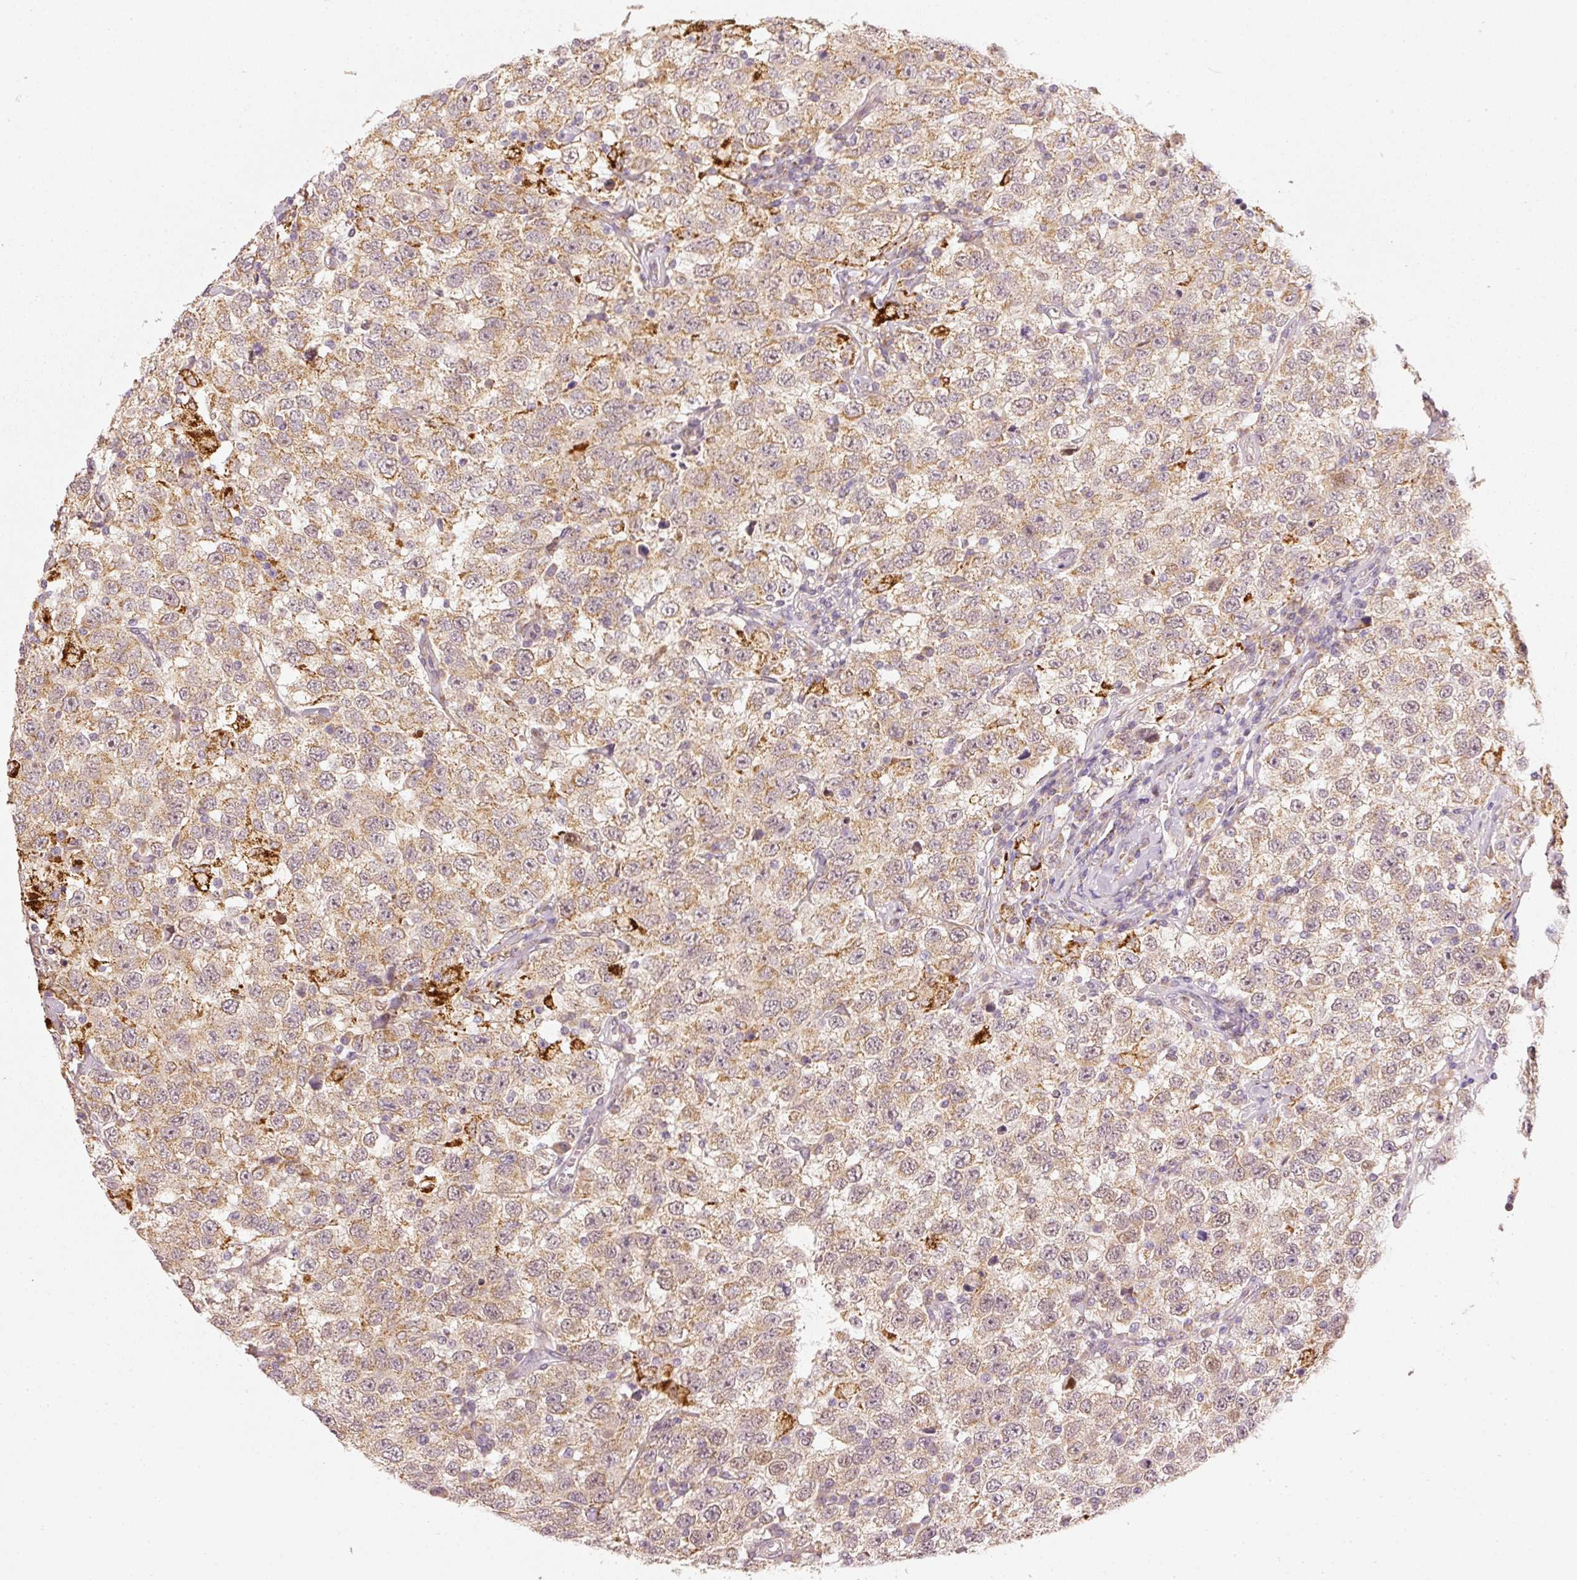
{"staining": {"intensity": "moderate", "quantity": ">75%", "location": "cytoplasmic/membranous"}, "tissue": "testis cancer", "cell_type": "Tumor cells", "image_type": "cancer", "snomed": [{"axis": "morphology", "description": "Seminoma, NOS"}, {"axis": "topography", "description": "Testis"}], "caption": "Immunohistochemistry of testis seminoma reveals medium levels of moderate cytoplasmic/membranous staining in approximately >75% of tumor cells. The staining was performed using DAB, with brown indicating positive protein expression. Nuclei are stained blue with hematoxylin.", "gene": "MTHFD1L", "patient": {"sex": "male", "age": 41}}